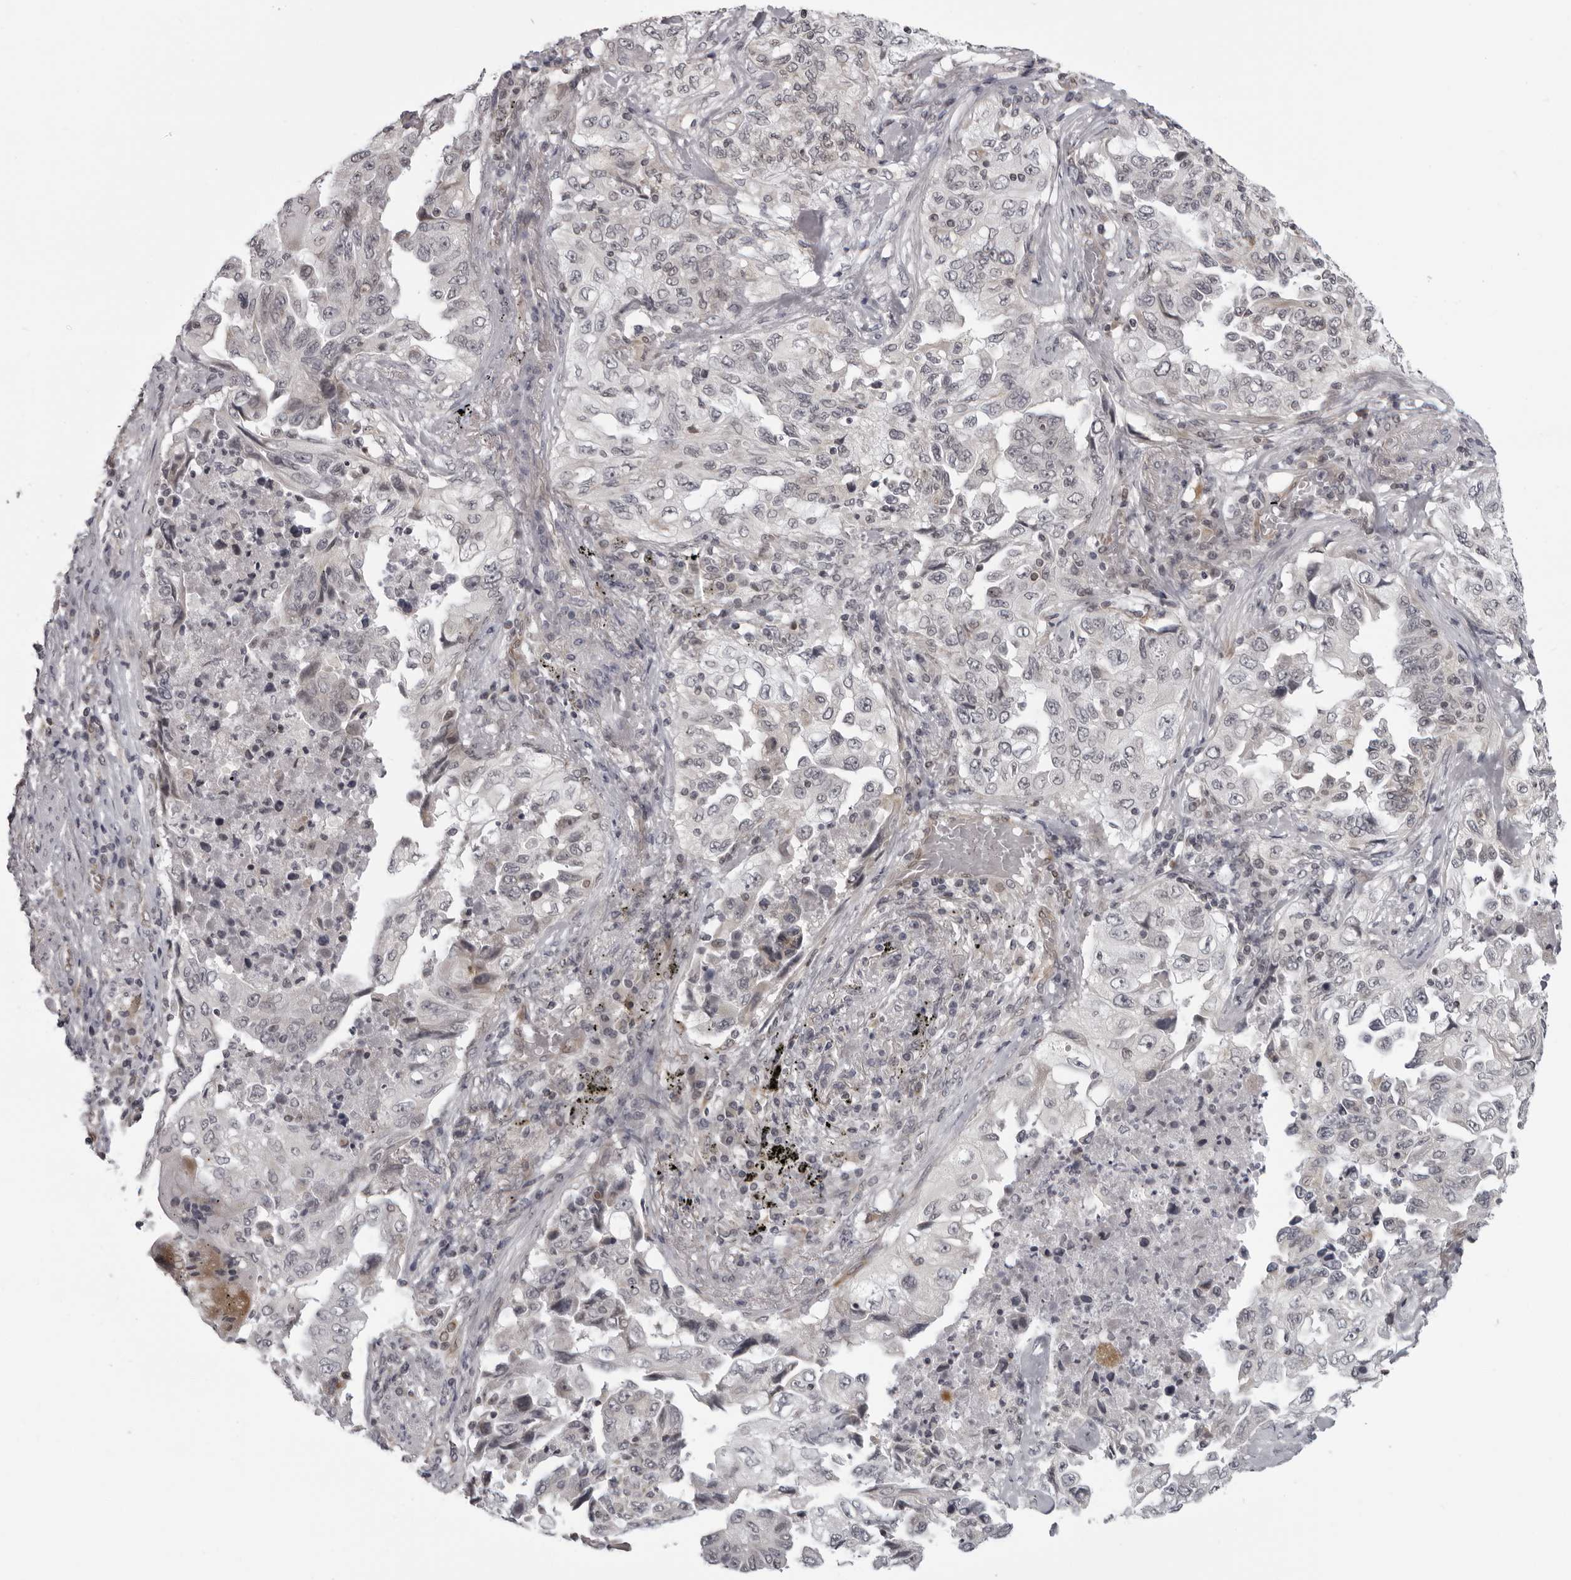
{"staining": {"intensity": "negative", "quantity": "none", "location": "none"}, "tissue": "lung cancer", "cell_type": "Tumor cells", "image_type": "cancer", "snomed": [{"axis": "morphology", "description": "Adenocarcinoma, NOS"}, {"axis": "topography", "description": "Lung"}], "caption": "Immunohistochemistry (IHC) of human lung cancer (adenocarcinoma) demonstrates no expression in tumor cells.", "gene": "MAPK12", "patient": {"sex": "female", "age": 51}}